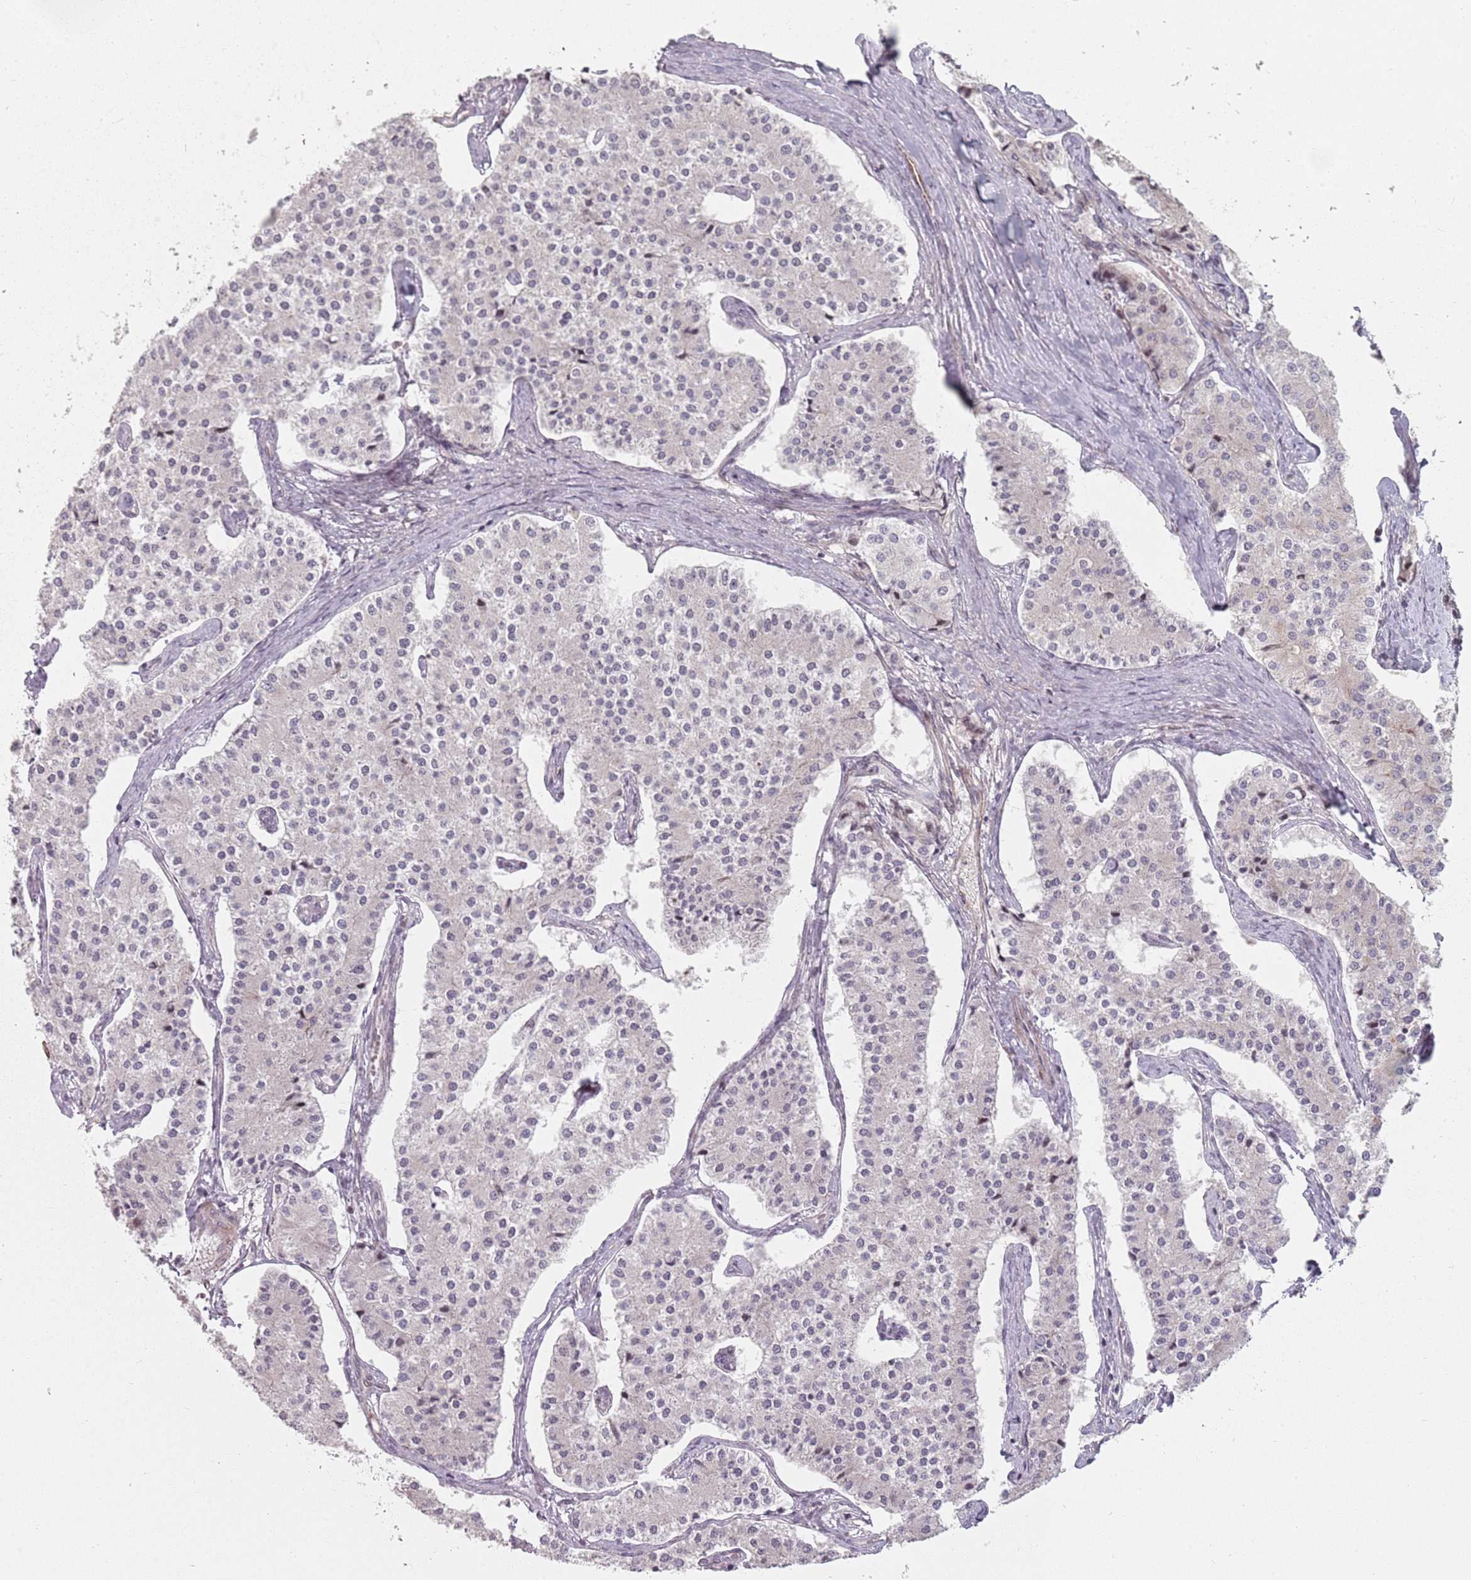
{"staining": {"intensity": "negative", "quantity": "none", "location": "none"}, "tissue": "carcinoid", "cell_type": "Tumor cells", "image_type": "cancer", "snomed": [{"axis": "morphology", "description": "Carcinoid, malignant, NOS"}, {"axis": "topography", "description": "Colon"}], "caption": "Immunohistochemical staining of human carcinoid shows no significant positivity in tumor cells. (DAB immunohistochemistry (IHC), high magnification).", "gene": "RPS6KA2", "patient": {"sex": "female", "age": 52}}